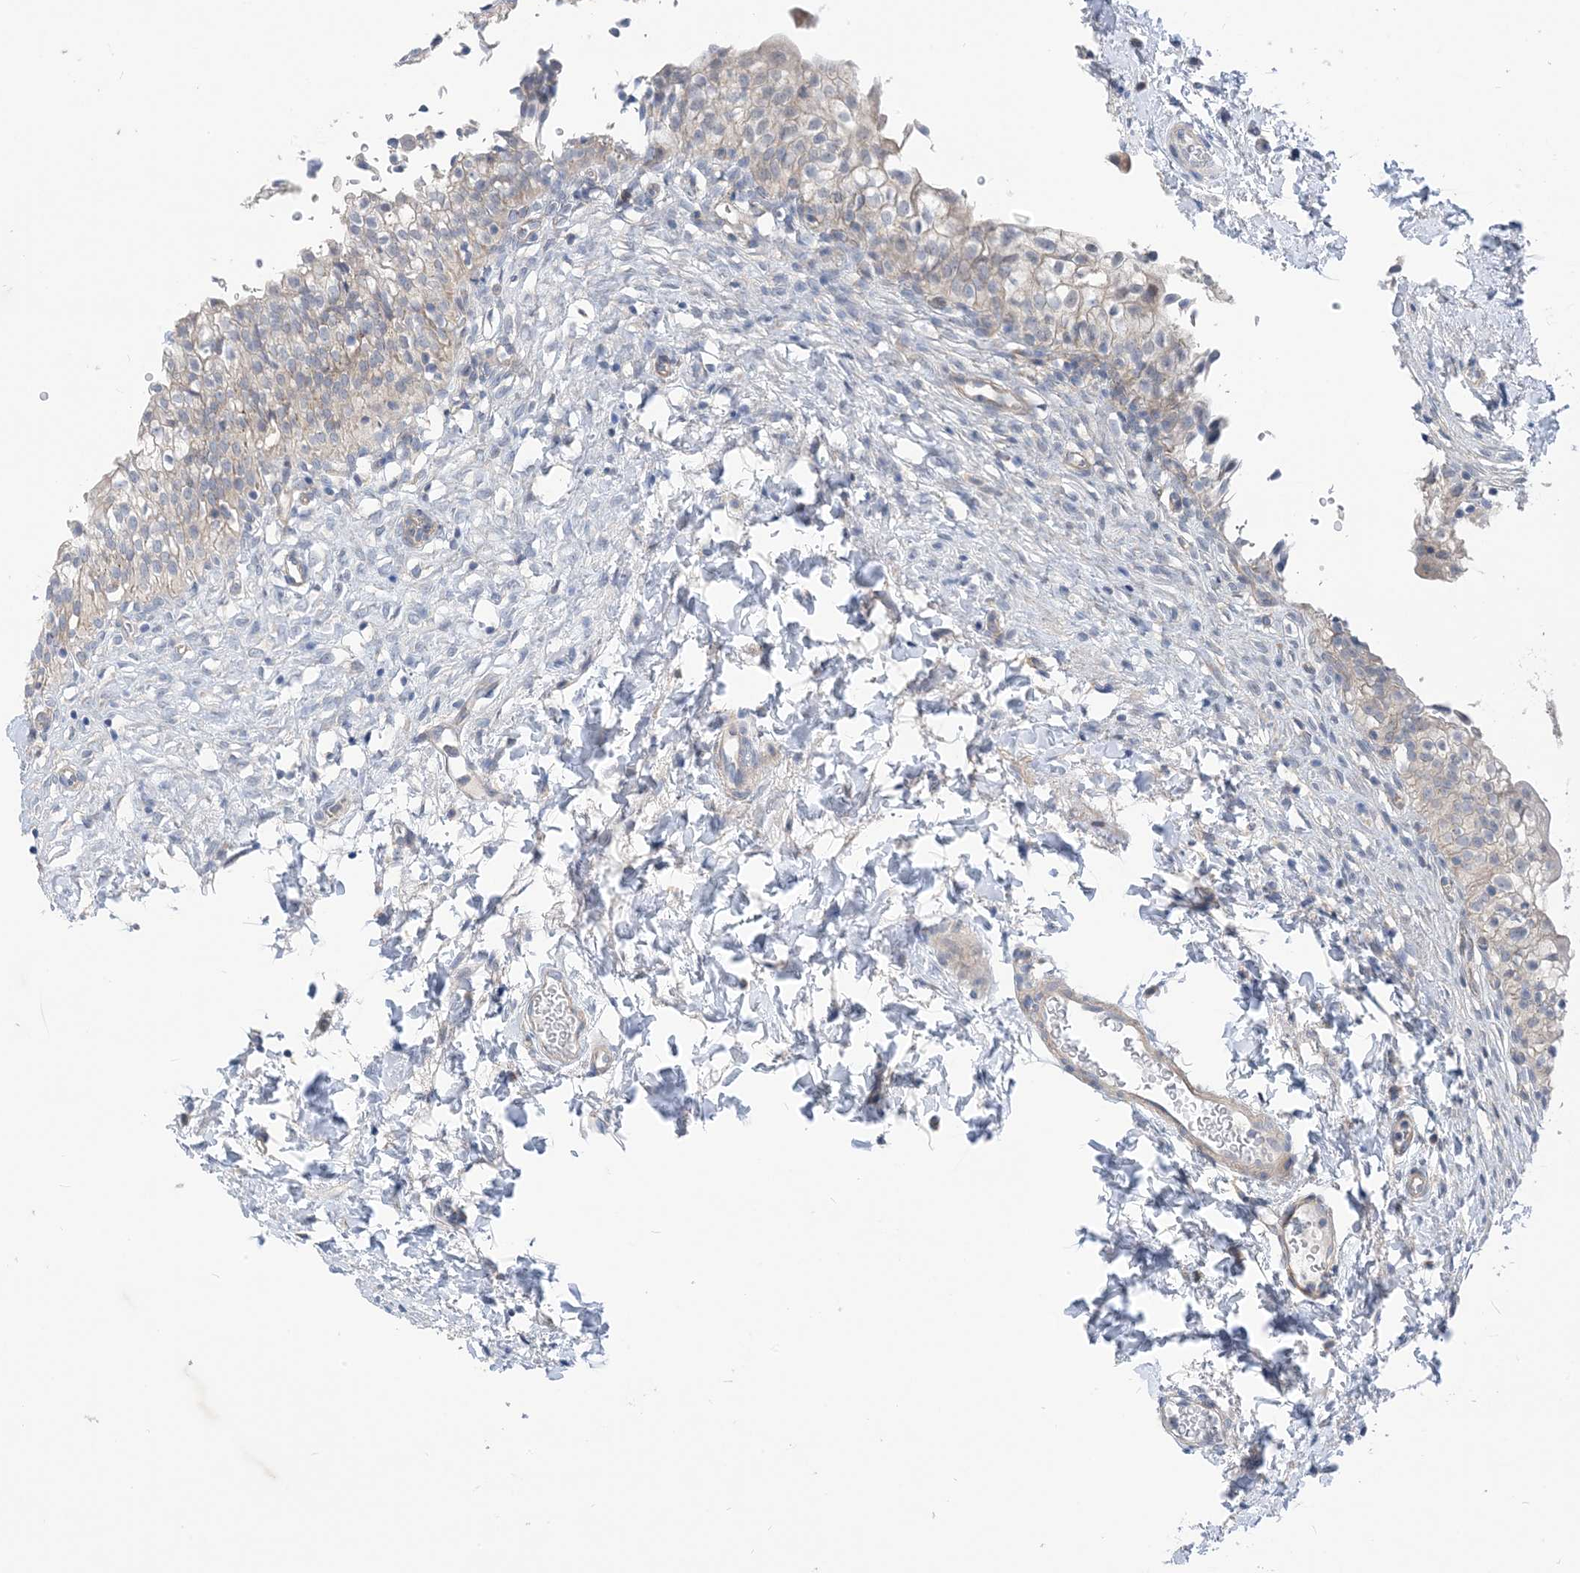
{"staining": {"intensity": "weak", "quantity": "<25%", "location": "cytoplasmic/membranous"}, "tissue": "urinary bladder", "cell_type": "Urothelial cells", "image_type": "normal", "snomed": [{"axis": "morphology", "description": "Normal tissue, NOS"}, {"axis": "topography", "description": "Urinary bladder"}], "caption": "Micrograph shows no protein positivity in urothelial cells of unremarkable urinary bladder.", "gene": "PLEKHA3", "patient": {"sex": "male", "age": 55}}